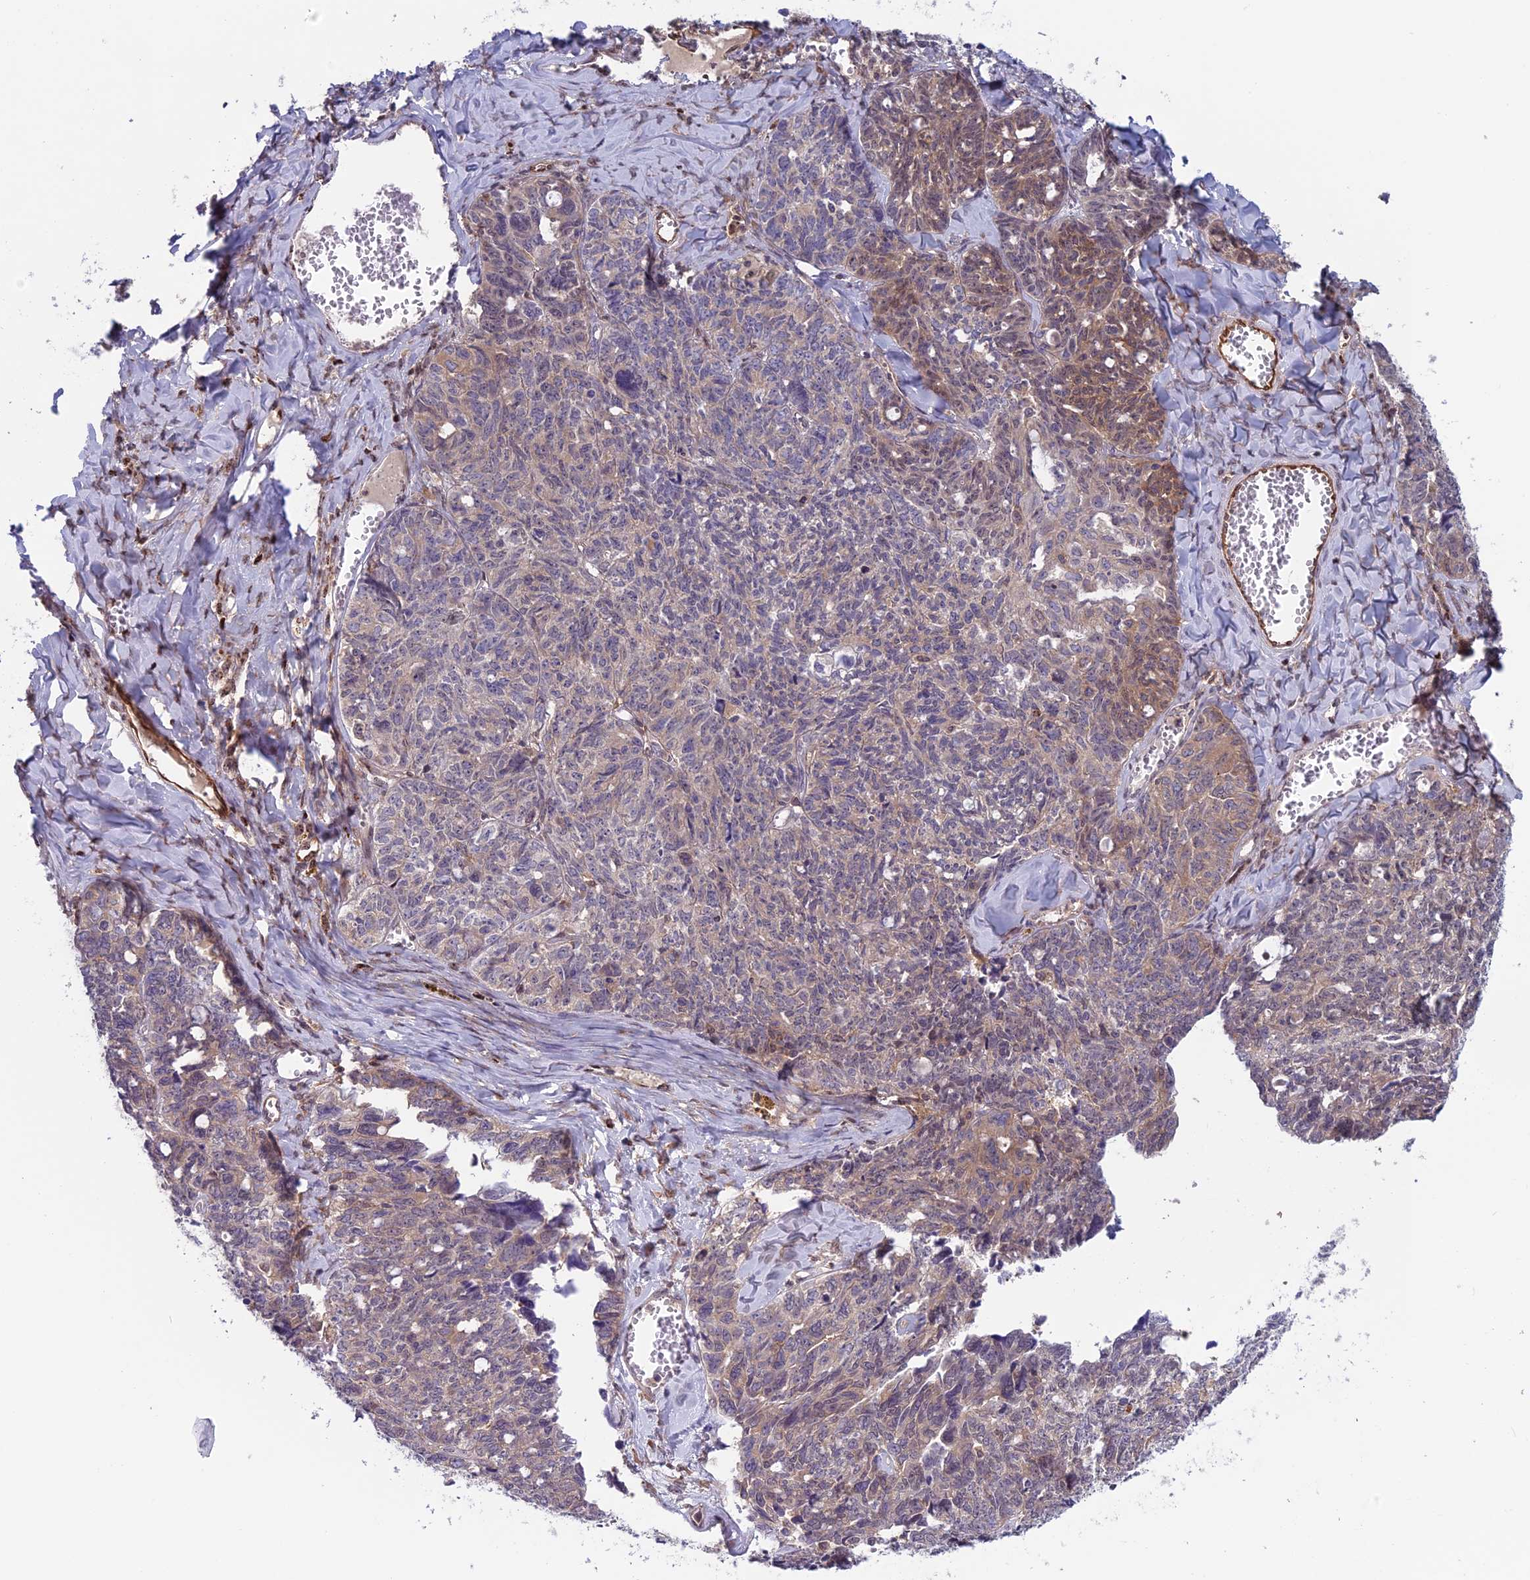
{"staining": {"intensity": "weak", "quantity": "<25%", "location": "cytoplasmic/membranous"}, "tissue": "ovarian cancer", "cell_type": "Tumor cells", "image_type": "cancer", "snomed": [{"axis": "morphology", "description": "Cystadenocarcinoma, serous, NOS"}, {"axis": "topography", "description": "Ovary"}], "caption": "This is a histopathology image of immunohistochemistry staining of serous cystadenocarcinoma (ovarian), which shows no staining in tumor cells.", "gene": "MAST2", "patient": {"sex": "female", "age": 79}}